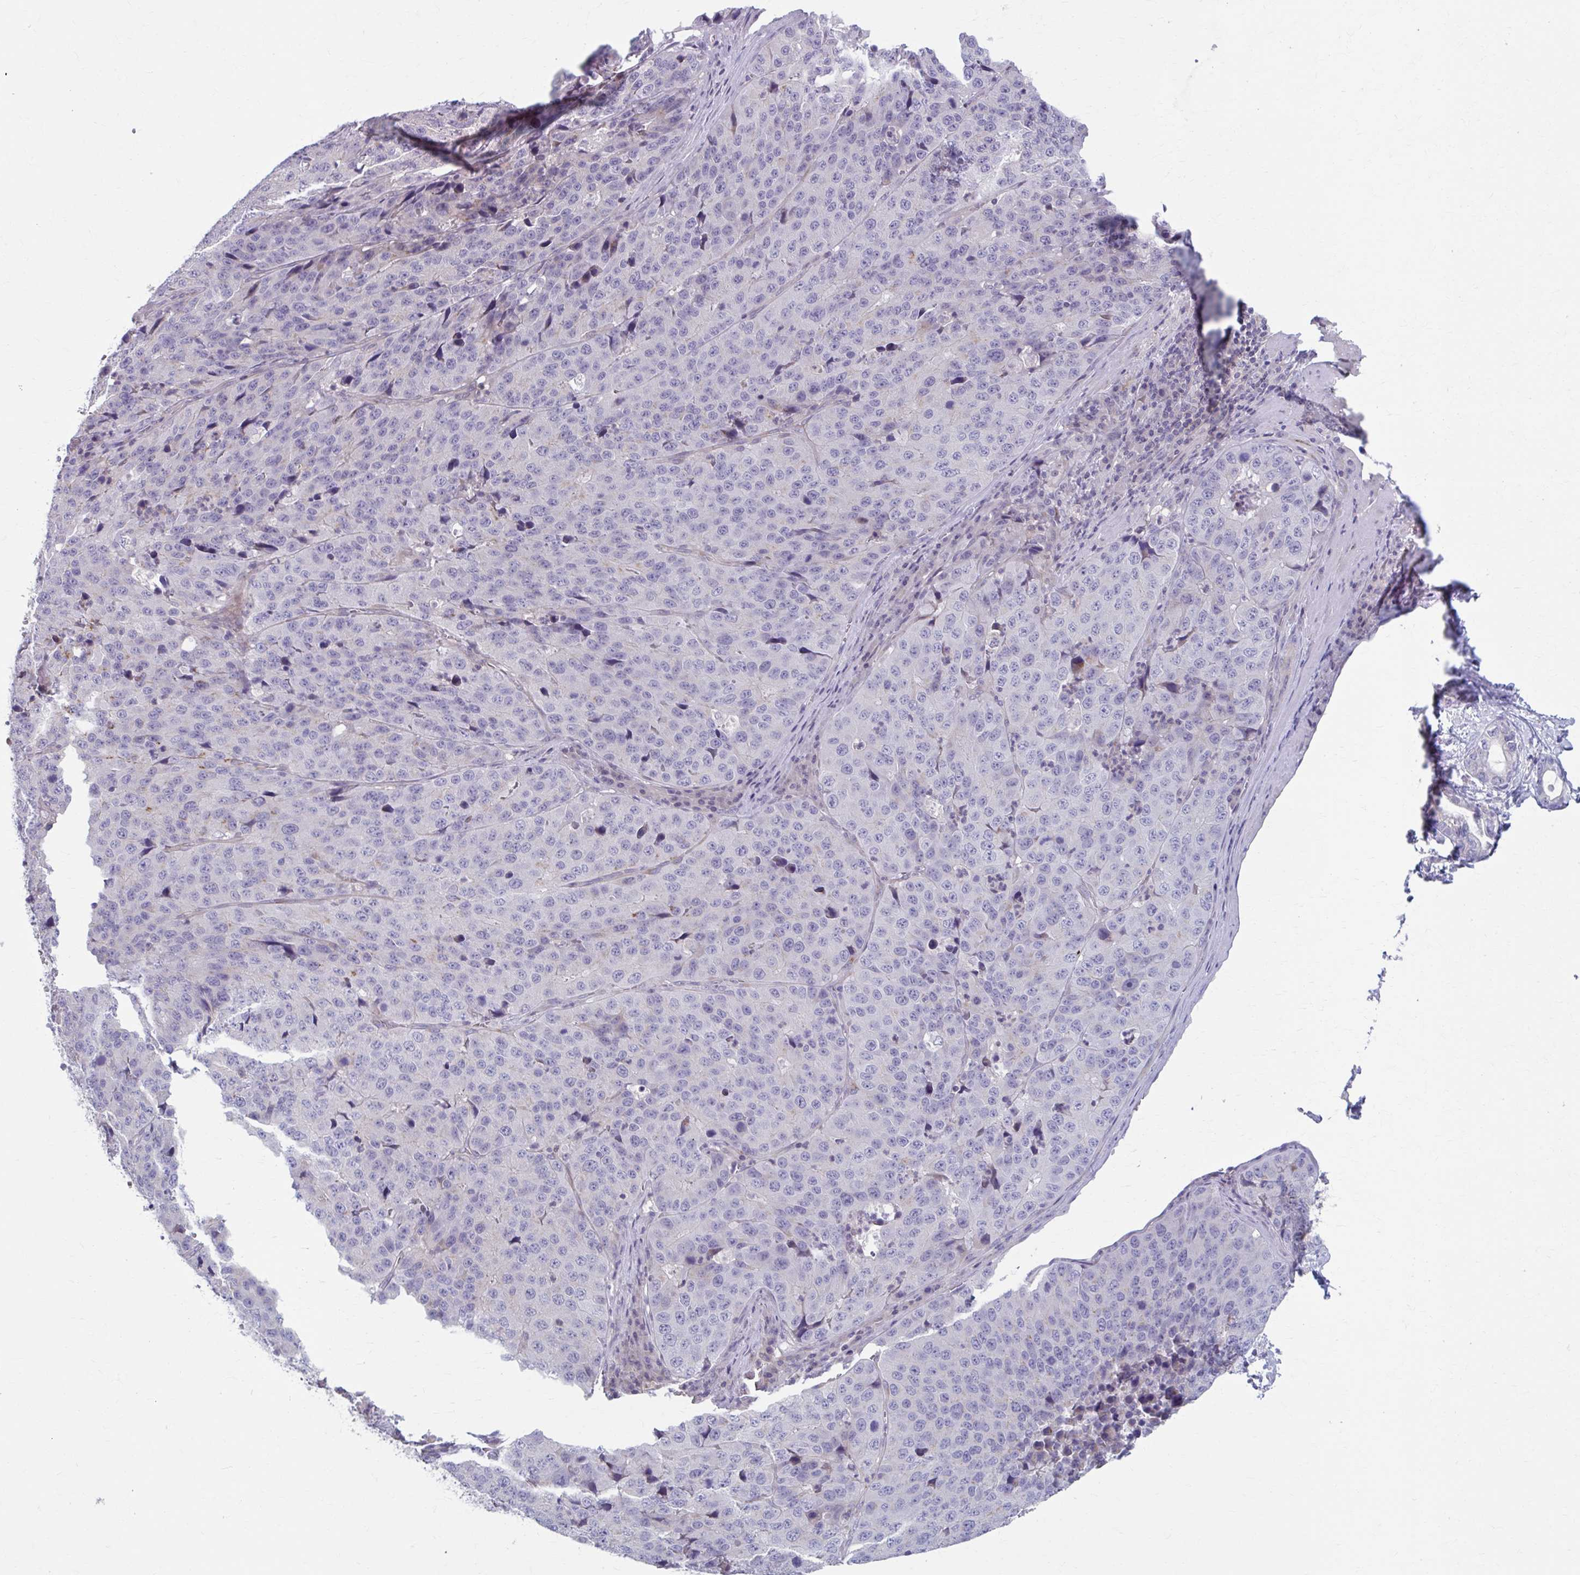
{"staining": {"intensity": "negative", "quantity": "none", "location": "none"}, "tissue": "stomach cancer", "cell_type": "Tumor cells", "image_type": "cancer", "snomed": [{"axis": "morphology", "description": "Adenocarcinoma, NOS"}, {"axis": "topography", "description": "Stomach"}], "caption": "Photomicrograph shows no significant protein staining in tumor cells of stomach cancer.", "gene": "CHST3", "patient": {"sex": "male", "age": 71}}